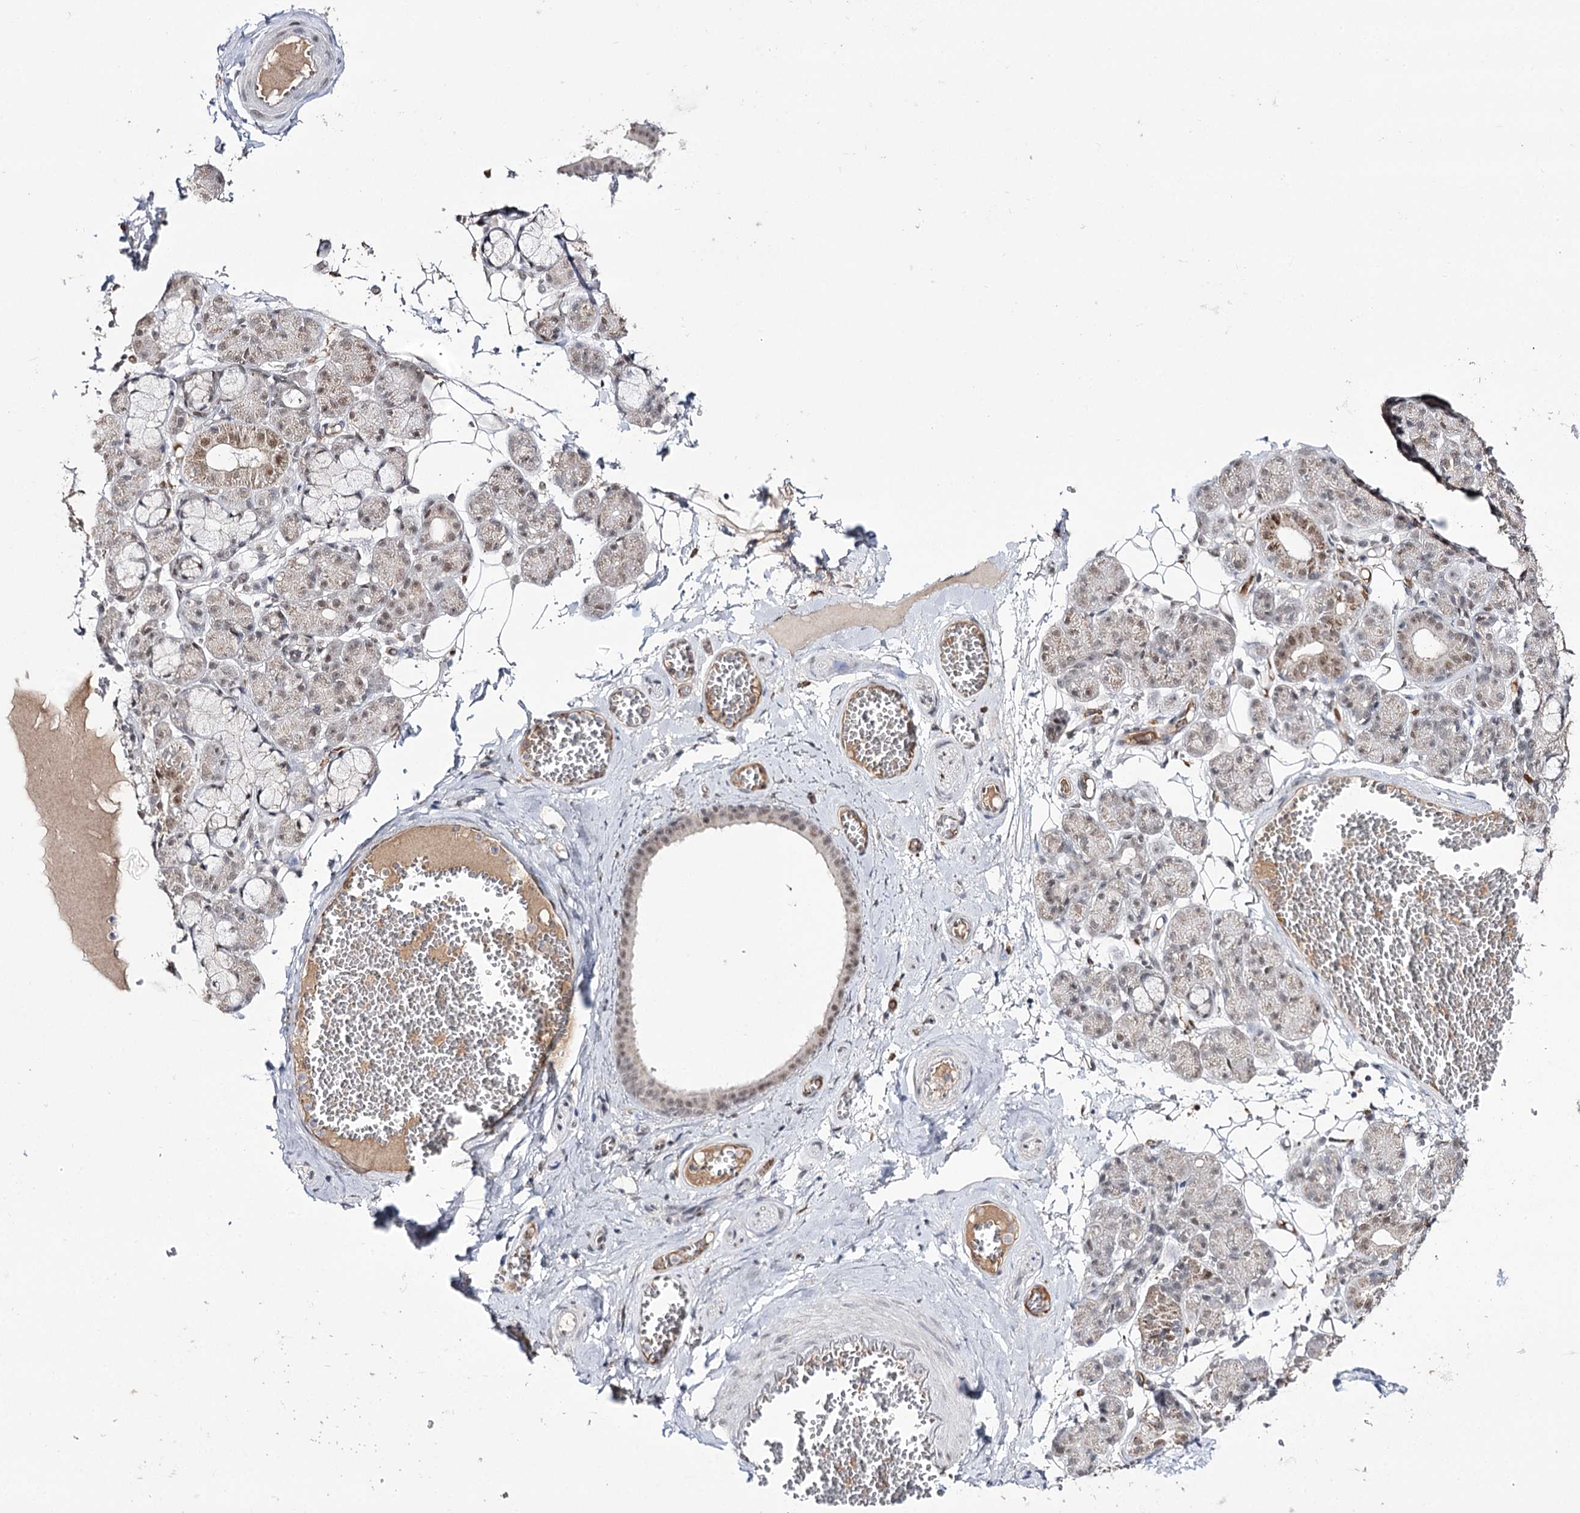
{"staining": {"intensity": "moderate", "quantity": "<25%", "location": "cytoplasmic/membranous,nuclear"}, "tissue": "salivary gland", "cell_type": "Glandular cells", "image_type": "normal", "snomed": [{"axis": "morphology", "description": "Normal tissue, NOS"}, {"axis": "topography", "description": "Salivary gland"}], "caption": "IHC image of unremarkable human salivary gland stained for a protein (brown), which displays low levels of moderate cytoplasmic/membranous,nuclear expression in about <25% of glandular cells.", "gene": "VGLL4", "patient": {"sex": "male", "age": 63}}